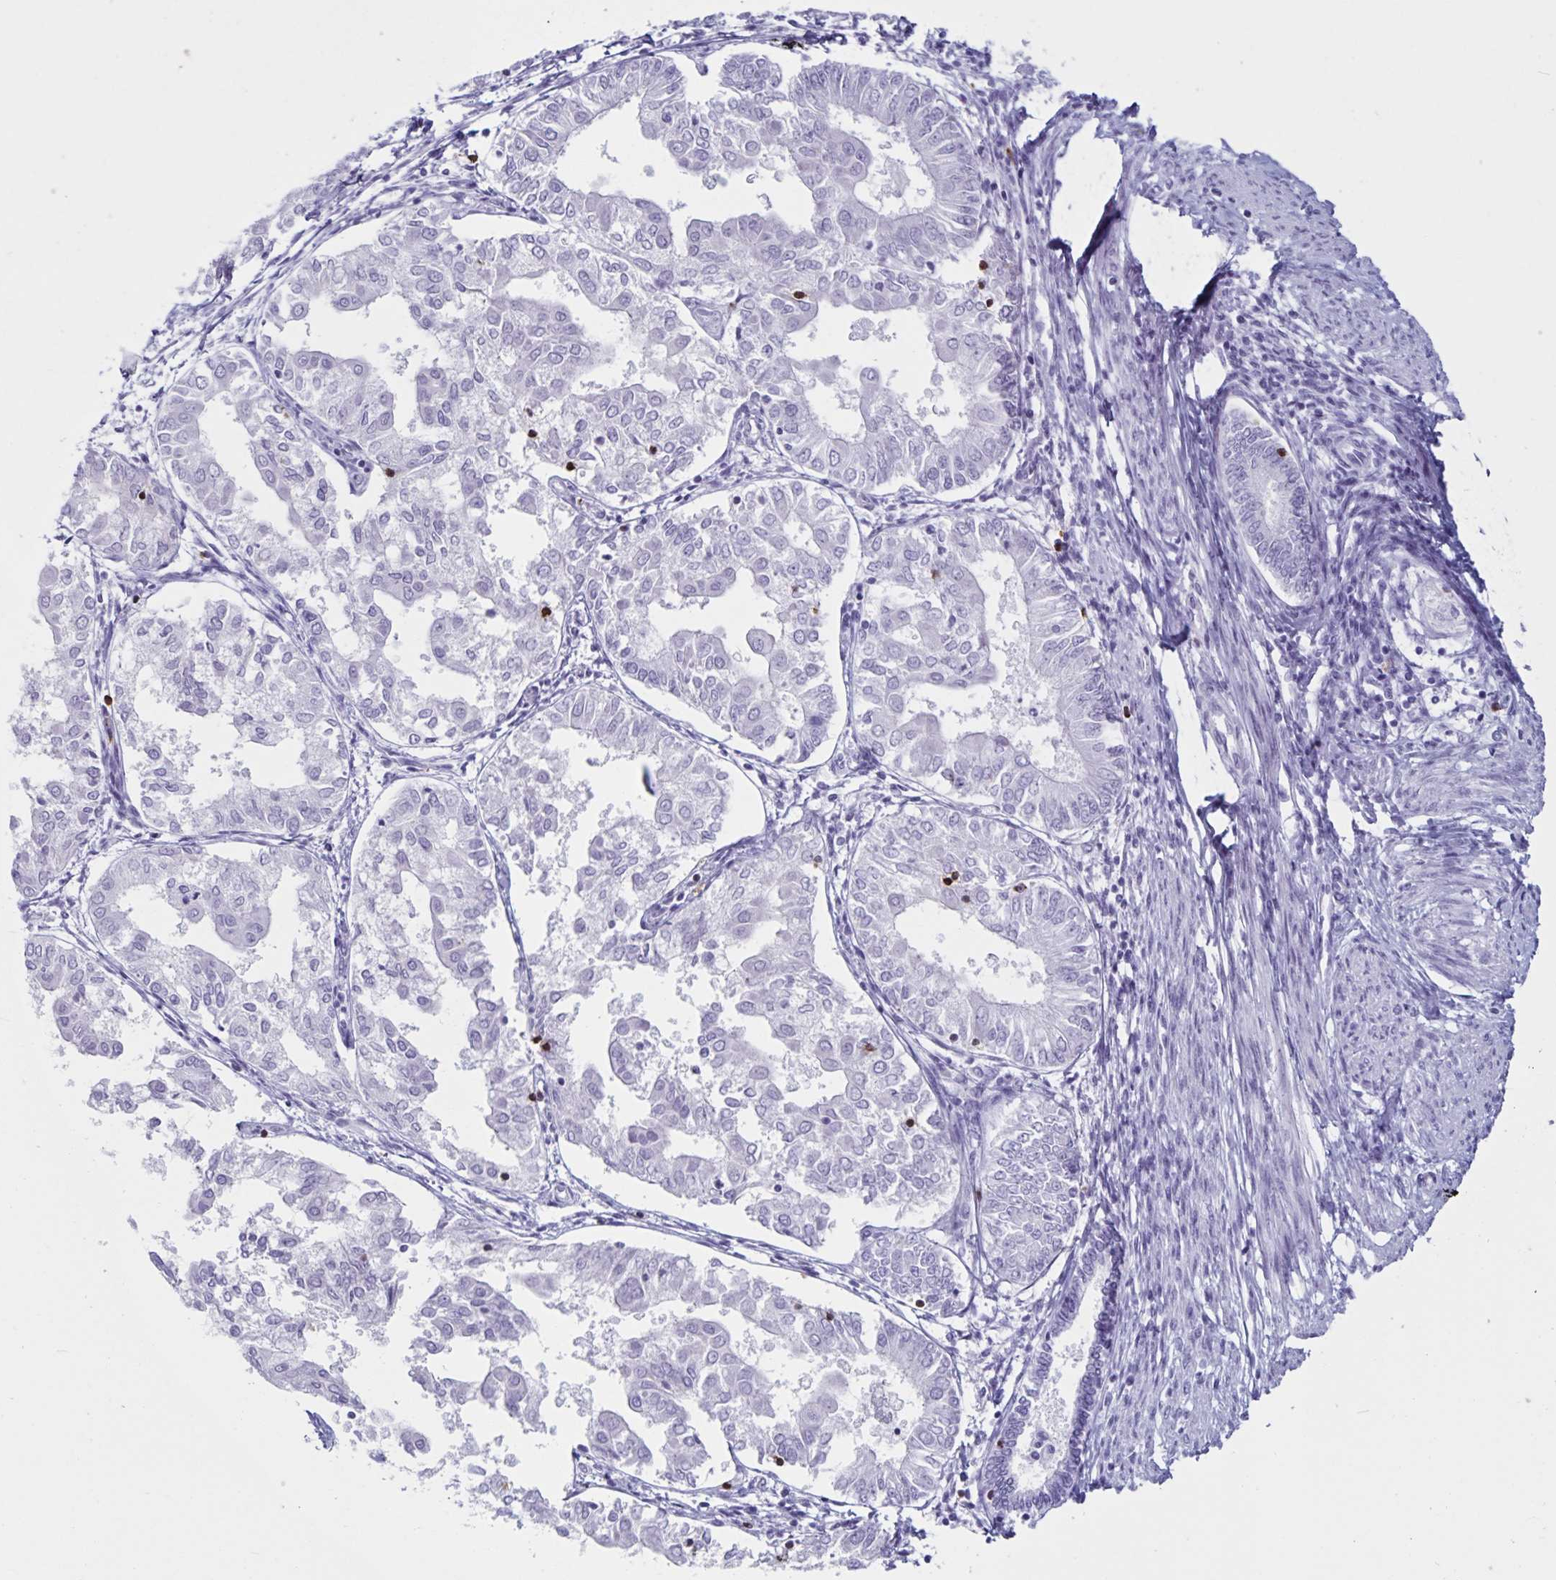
{"staining": {"intensity": "negative", "quantity": "none", "location": "none"}, "tissue": "endometrial cancer", "cell_type": "Tumor cells", "image_type": "cancer", "snomed": [{"axis": "morphology", "description": "Adenocarcinoma, NOS"}, {"axis": "topography", "description": "Endometrium"}], "caption": "An image of adenocarcinoma (endometrial) stained for a protein reveals no brown staining in tumor cells. (Brightfield microscopy of DAB (3,3'-diaminobenzidine) immunohistochemistry (IHC) at high magnification).", "gene": "GNLY", "patient": {"sex": "female", "age": 68}}